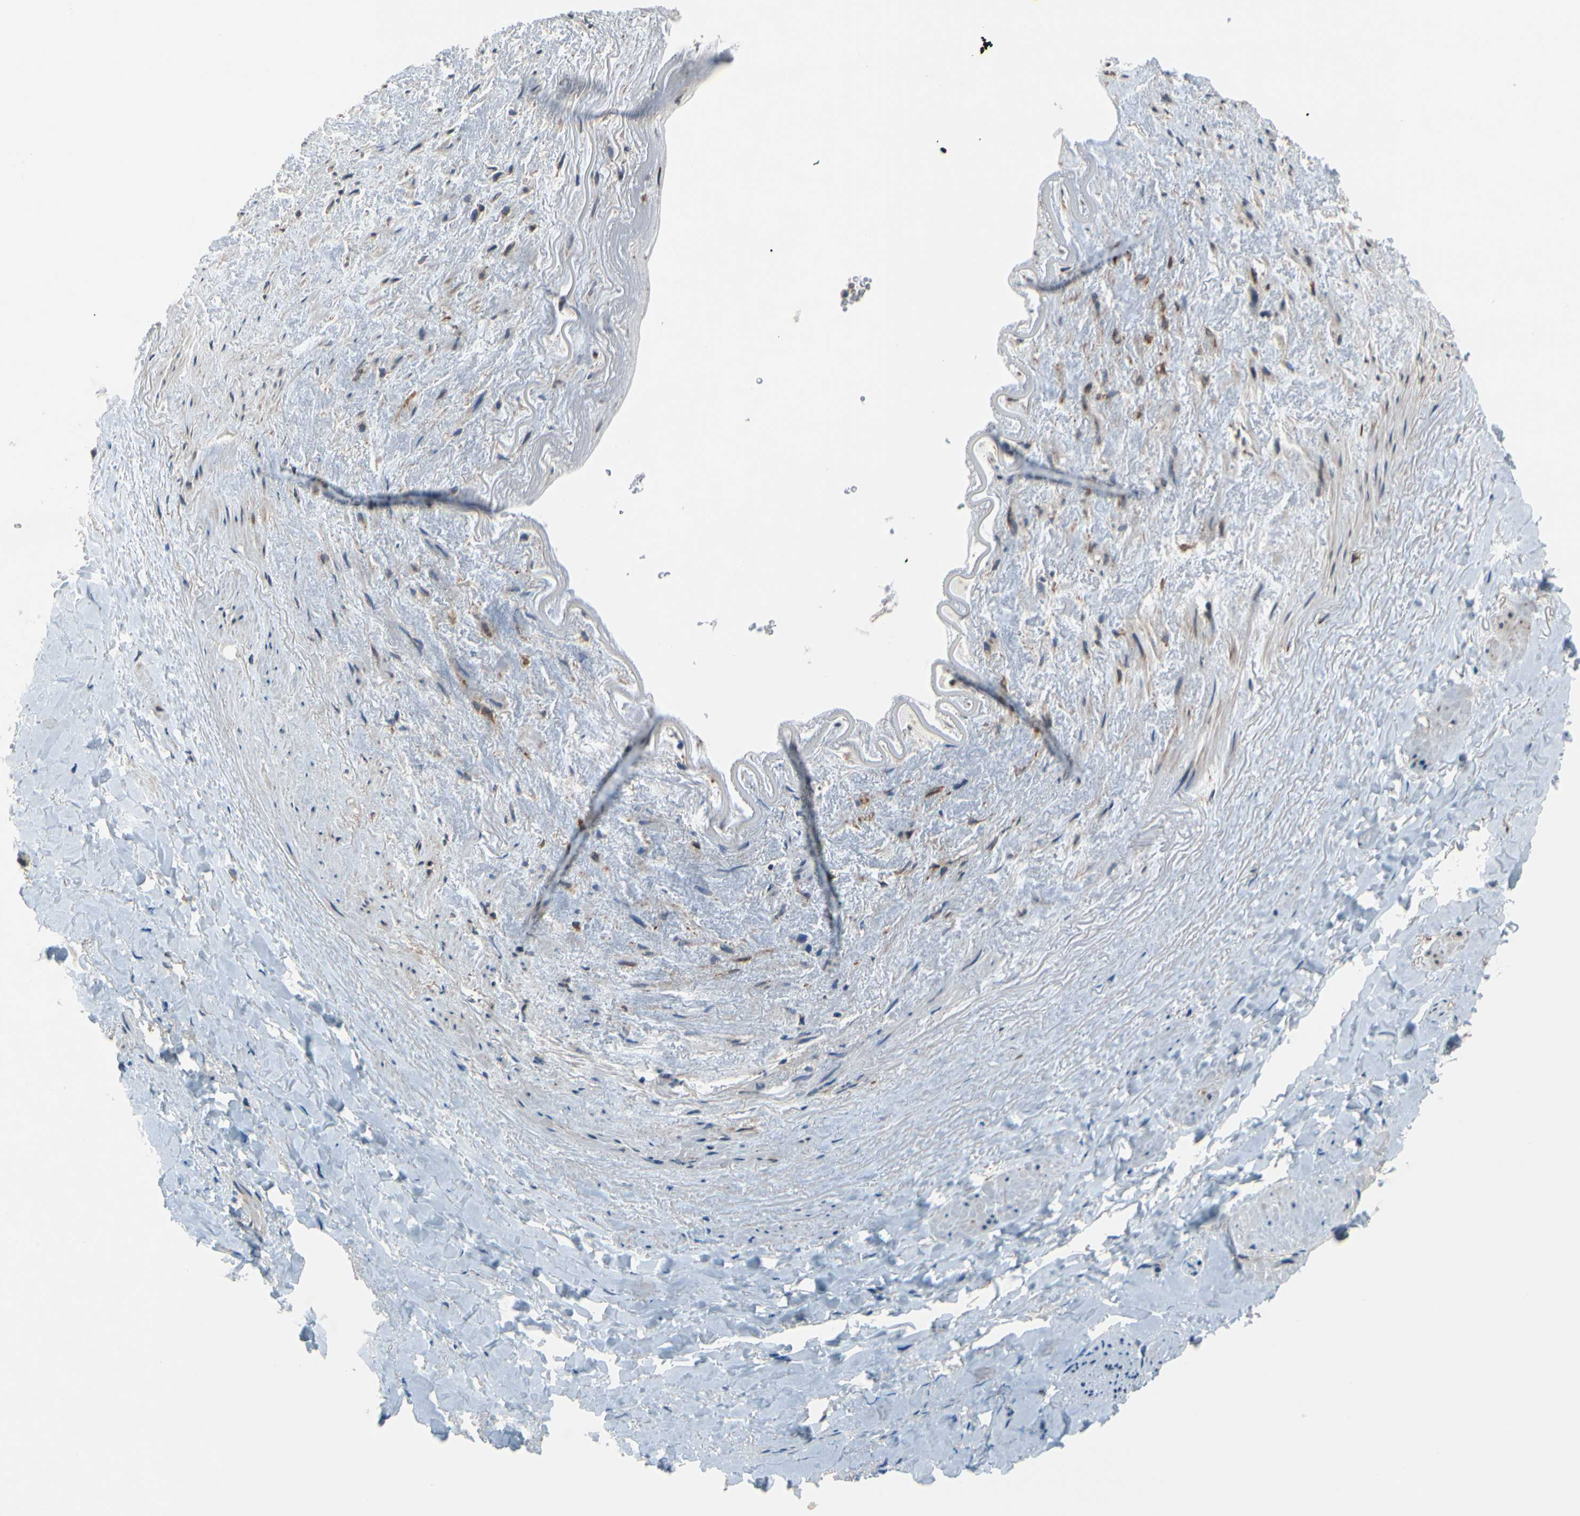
{"staining": {"intensity": "moderate", "quantity": ">75%", "location": "cytoplasmic/membranous"}, "tissue": "adipose tissue", "cell_type": "Adipocytes", "image_type": "normal", "snomed": [{"axis": "morphology", "description": "Normal tissue, NOS"}, {"axis": "topography", "description": "Peripheral nerve tissue"}], "caption": "This is a micrograph of IHC staining of unremarkable adipose tissue, which shows moderate positivity in the cytoplasmic/membranous of adipocytes.", "gene": "CLCC1", "patient": {"sex": "male", "age": 70}}